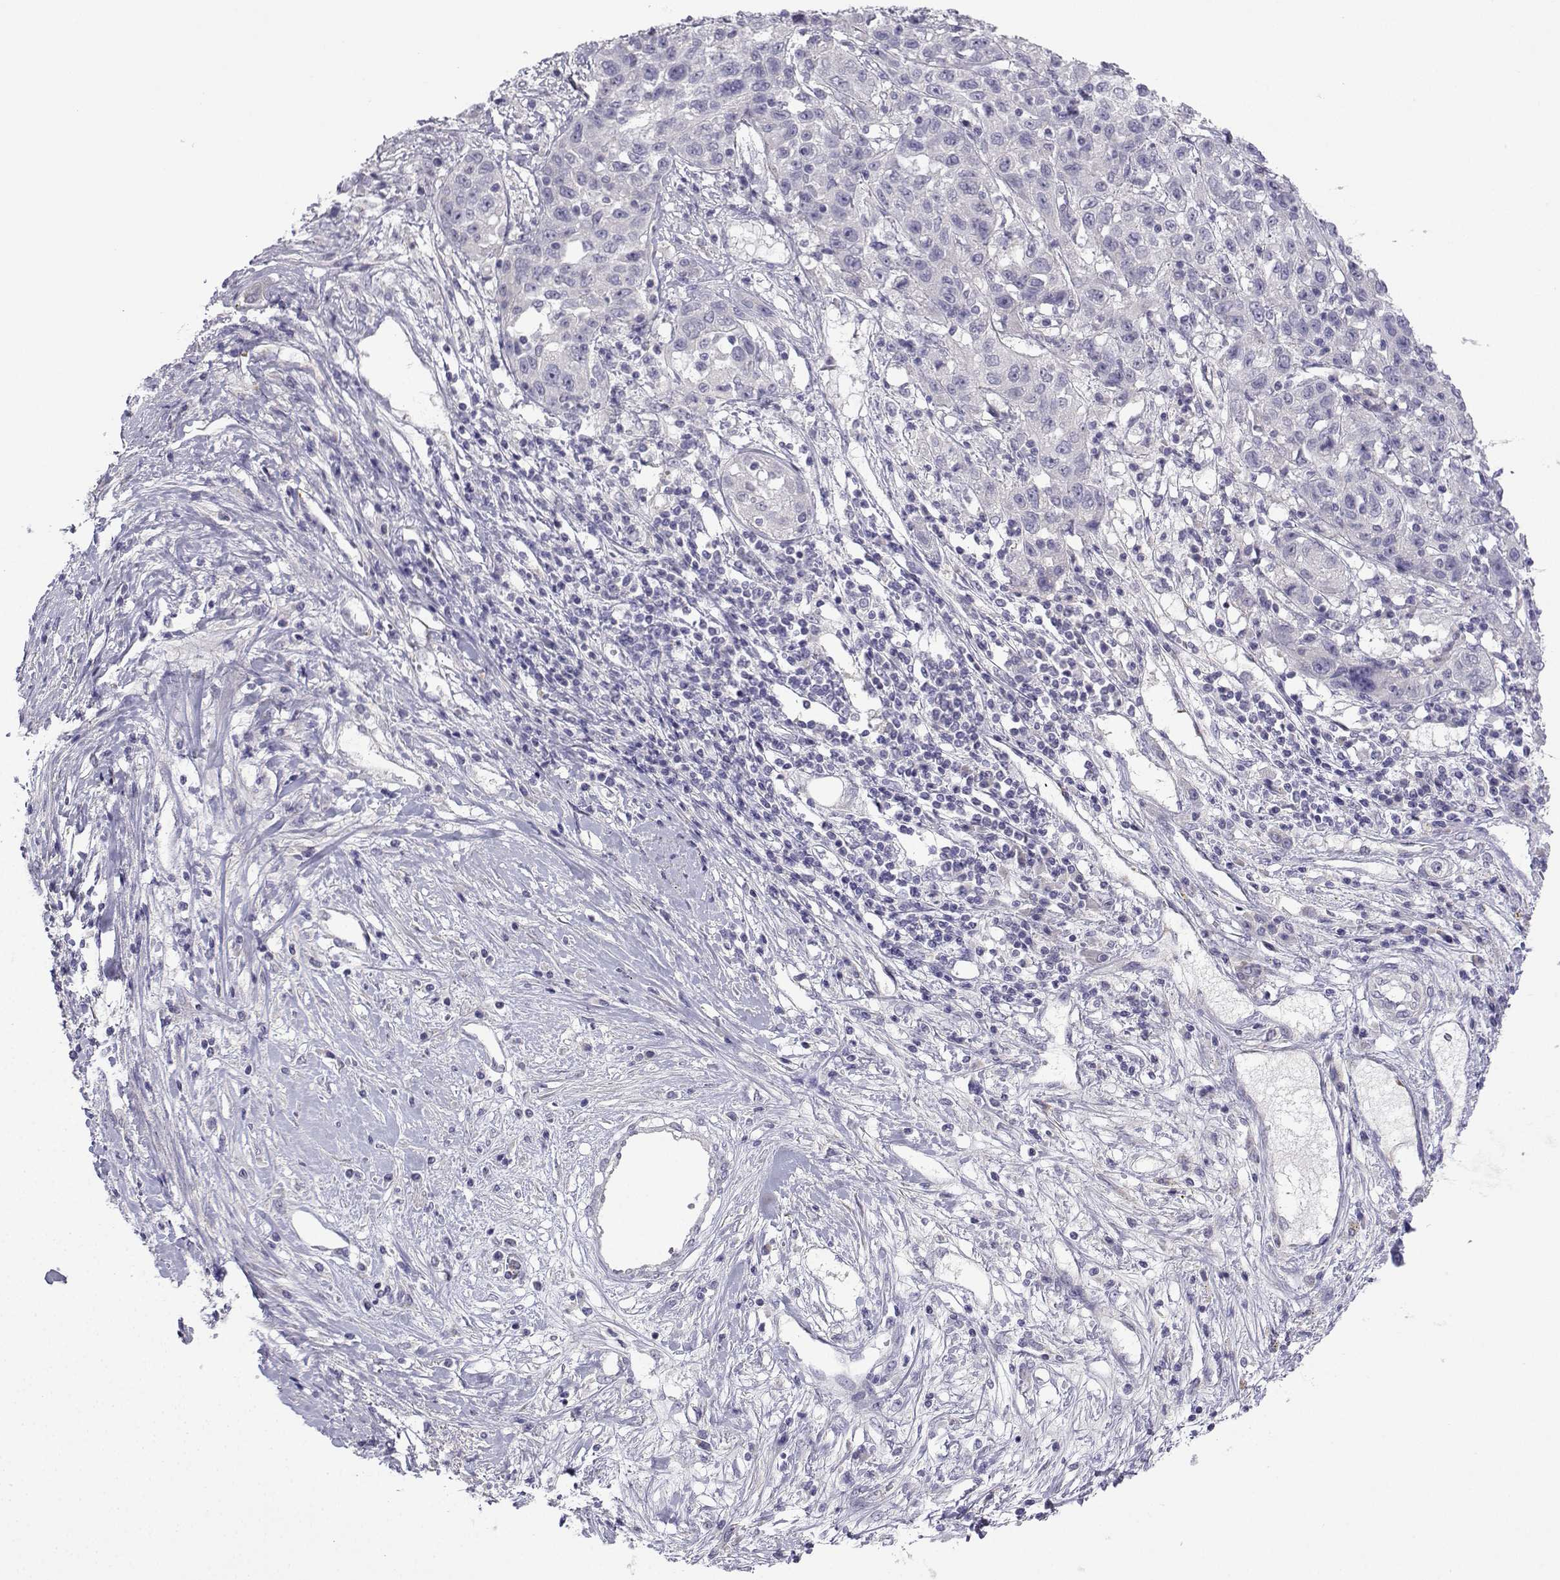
{"staining": {"intensity": "negative", "quantity": "none", "location": "none"}, "tissue": "liver cancer", "cell_type": "Tumor cells", "image_type": "cancer", "snomed": [{"axis": "morphology", "description": "Adenocarcinoma, NOS"}, {"axis": "morphology", "description": "Cholangiocarcinoma"}, {"axis": "topography", "description": "Liver"}], "caption": "Immunohistochemistry (IHC) of human liver cancer (adenocarcinoma) shows no positivity in tumor cells. (Stains: DAB (3,3'-diaminobenzidine) IHC with hematoxylin counter stain, Microscopy: brightfield microscopy at high magnification).", "gene": "SPACA7", "patient": {"sex": "male", "age": 64}}